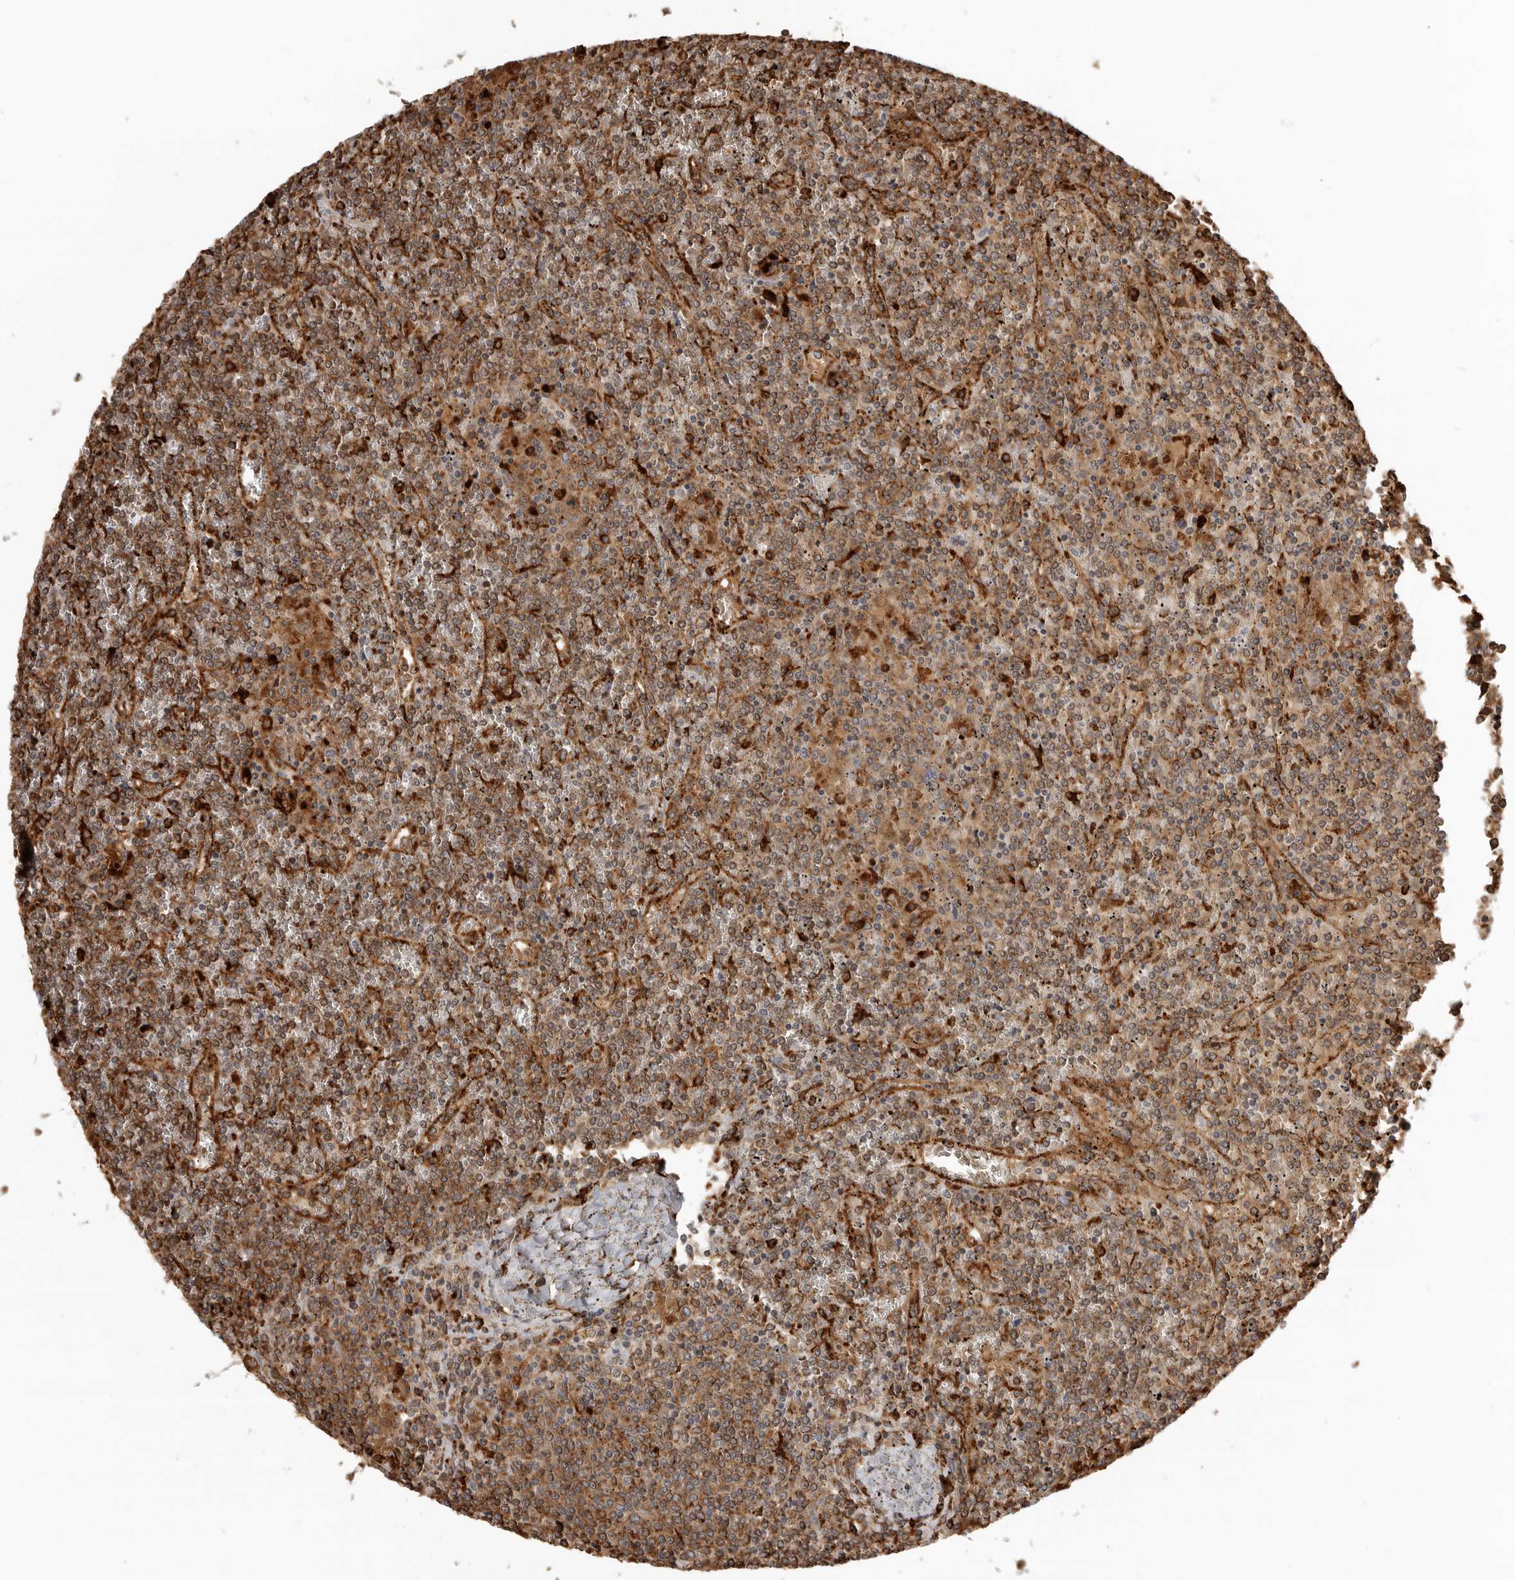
{"staining": {"intensity": "moderate", "quantity": ">75%", "location": "cytoplasmic/membranous"}, "tissue": "lymphoma", "cell_type": "Tumor cells", "image_type": "cancer", "snomed": [{"axis": "morphology", "description": "Malignant lymphoma, non-Hodgkin's type, Low grade"}, {"axis": "topography", "description": "Spleen"}], "caption": "IHC micrograph of malignant lymphoma, non-Hodgkin's type (low-grade) stained for a protein (brown), which exhibits medium levels of moderate cytoplasmic/membranous staining in about >75% of tumor cells.", "gene": "IFI30", "patient": {"sex": "female", "age": 19}}